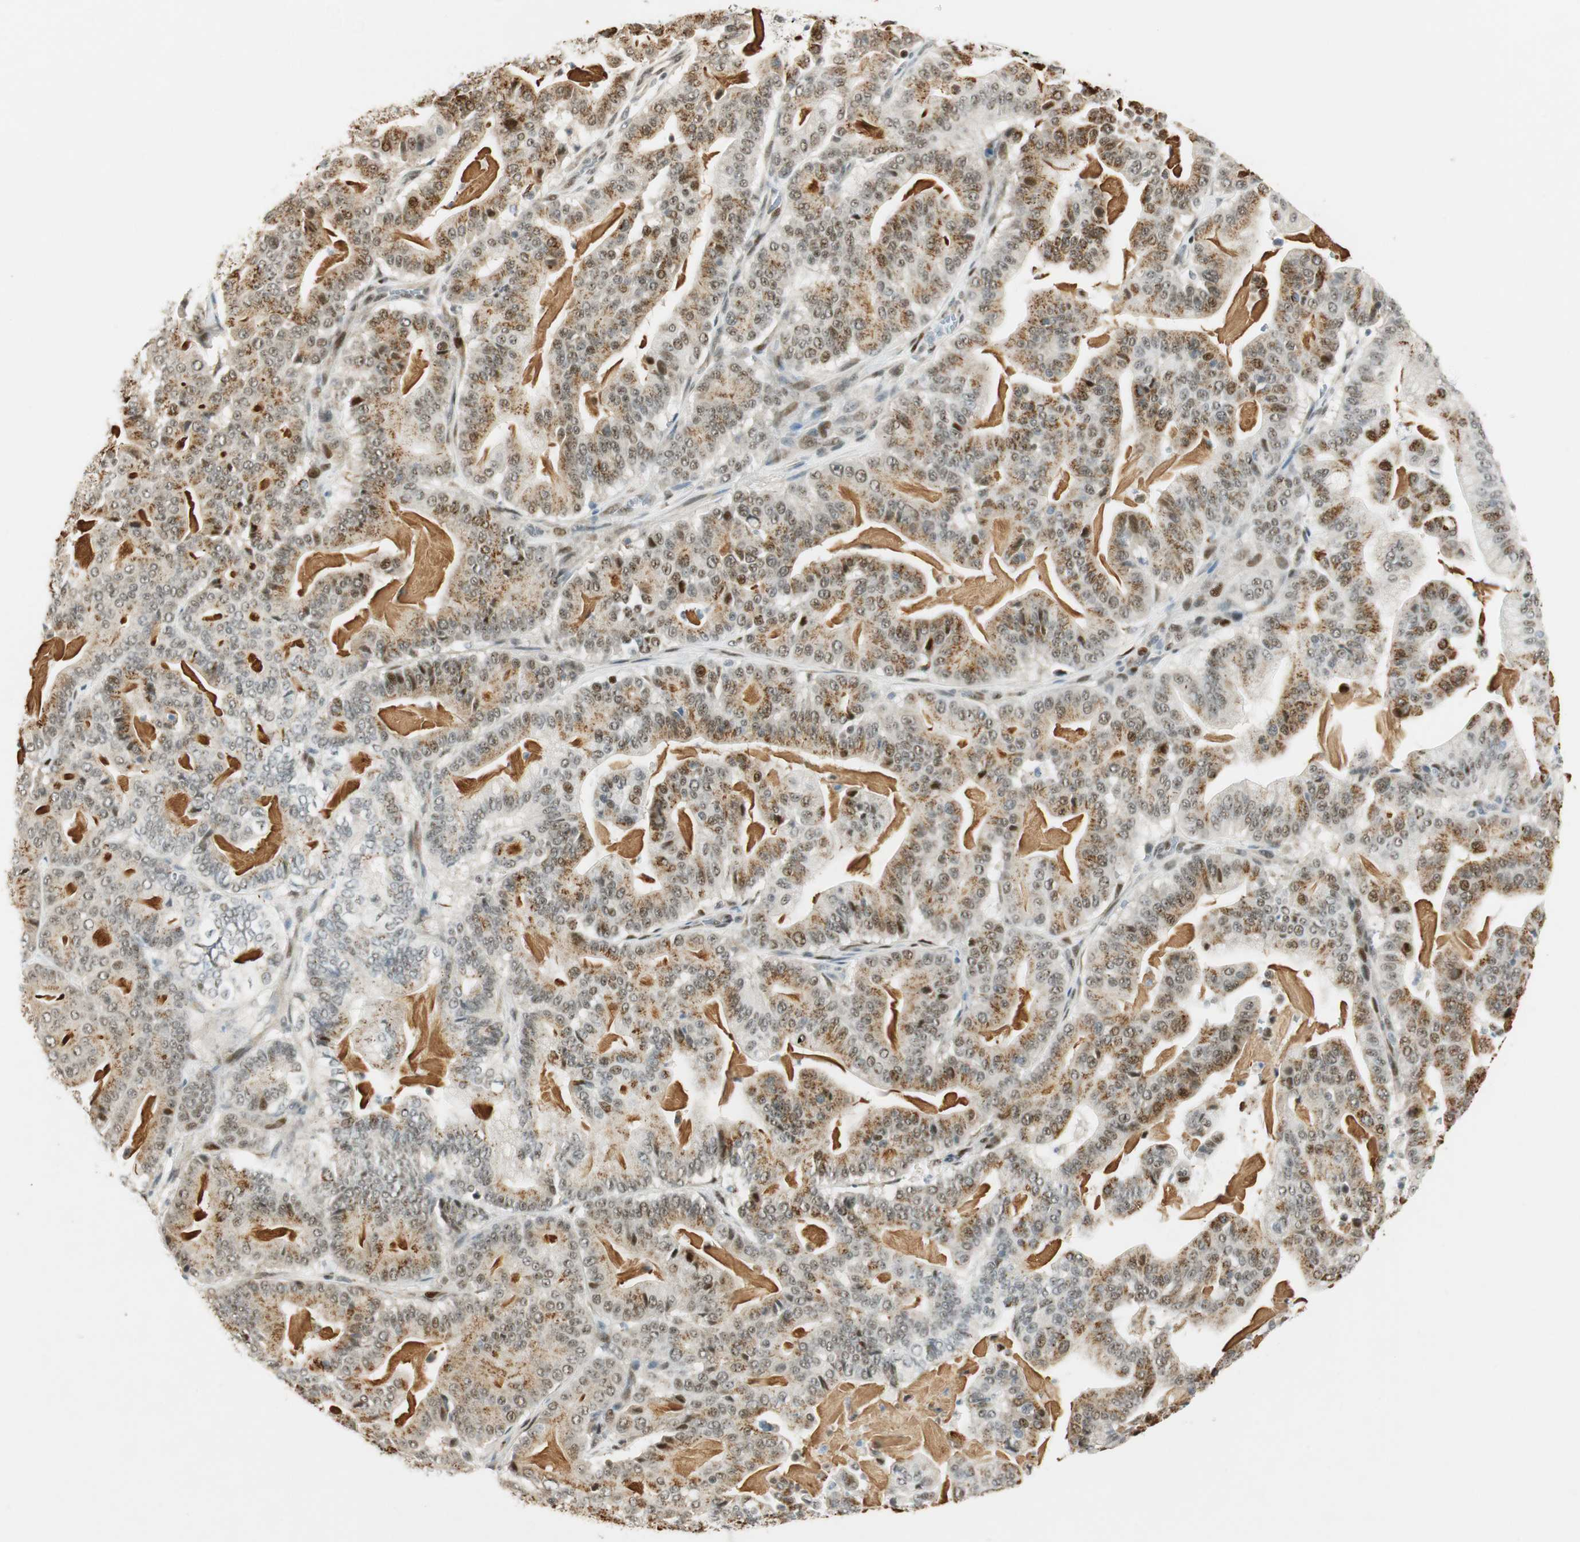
{"staining": {"intensity": "moderate", "quantity": "25%-75%", "location": "cytoplasmic/membranous"}, "tissue": "pancreatic cancer", "cell_type": "Tumor cells", "image_type": "cancer", "snomed": [{"axis": "morphology", "description": "Adenocarcinoma, NOS"}, {"axis": "topography", "description": "Pancreas"}], "caption": "A photomicrograph showing moderate cytoplasmic/membranous positivity in approximately 25%-75% of tumor cells in adenocarcinoma (pancreatic), as visualized by brown immunohistochemical staining.", "gene": "MSX2", "patient": {"sex": "male", "age": 63}}